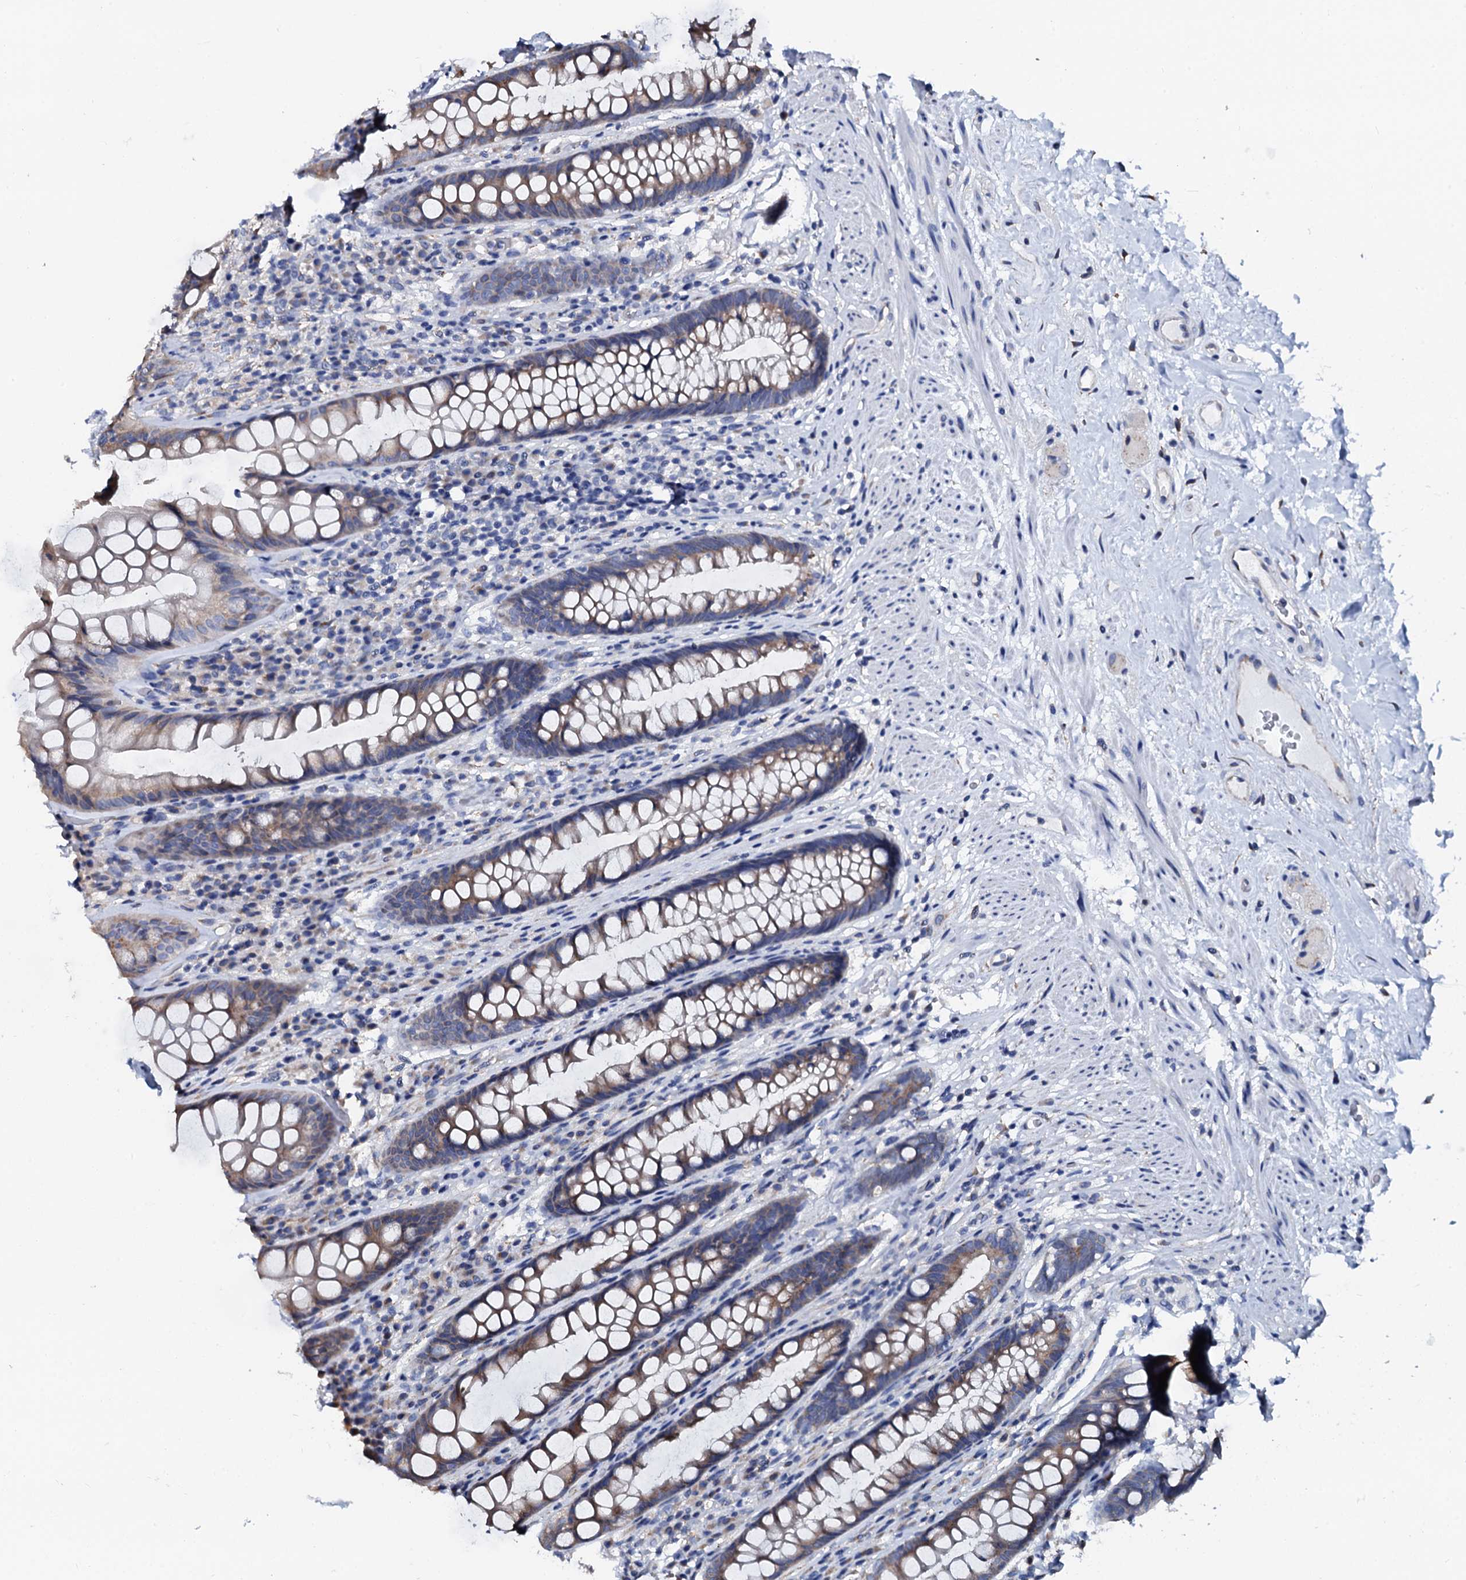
{"staining": {"intensity": "weak", "quantity": "25%-75%", "location": "cytoplasmic/membranous"}, "tissue": "rectum", "cell_type": "Glandular cells", "image_type": "normal", "snomed": [{"axis": "morphology", "description": "Normal tissue, NOS"}, {"axis": "topography", "description": "Rectum"}], "caption": "Immunohistochemistry (DAB (3,3'-diaminobenzidine)) staining of benign rectum exhibits weak cytoplasmic/membranous protein staining in approximately 25%-75% of glandular cells. The staining is performed using DAB (3,3'-diaminobenzidine) brown chromogen to label protein expression. The nuclei are counter-stained blue using hematoxylin.", "gene": "AKAP3", "patient": {"sex": "male", "age": 74}}